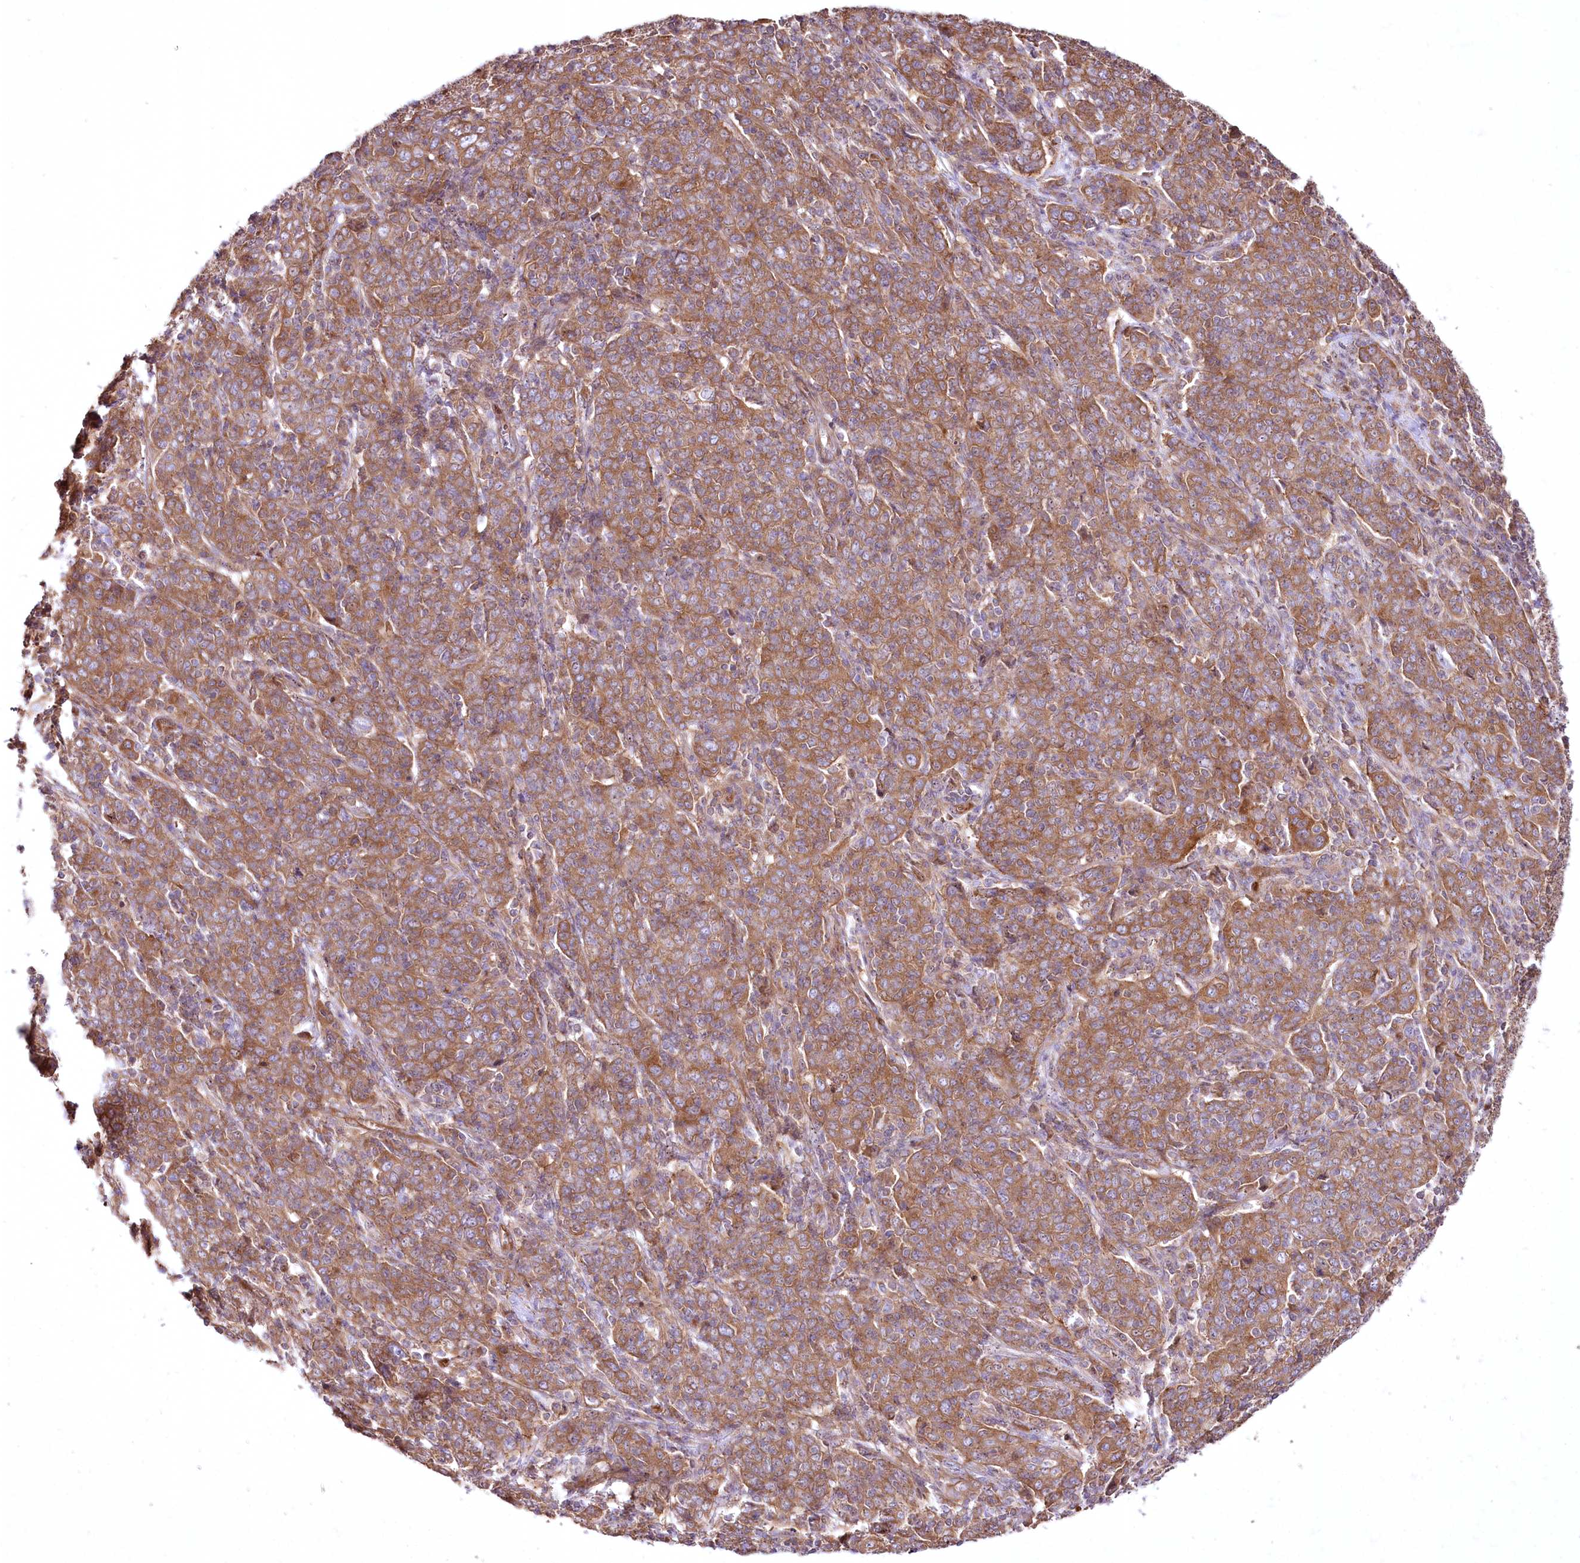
{"staining": {"intensity": "moderate", "quantity": ">75%", "location": "cytoplasmic/membranous"}, "tissue": "cervical cancer", "cell_type": "Tumor cells", "image_type": "cancer", "snomed": [{"axis": "morphology", "description": "Squamous cell carcinoma, NOS"}, {"axis": "topography", "description": "Cervix"}], "caption": "Human cervical cancer stained with a protein marker exhibits moderate staining in tumor cells.", "gene": "SH3TC1", "patient": {"sex": "female", "age": 67}}